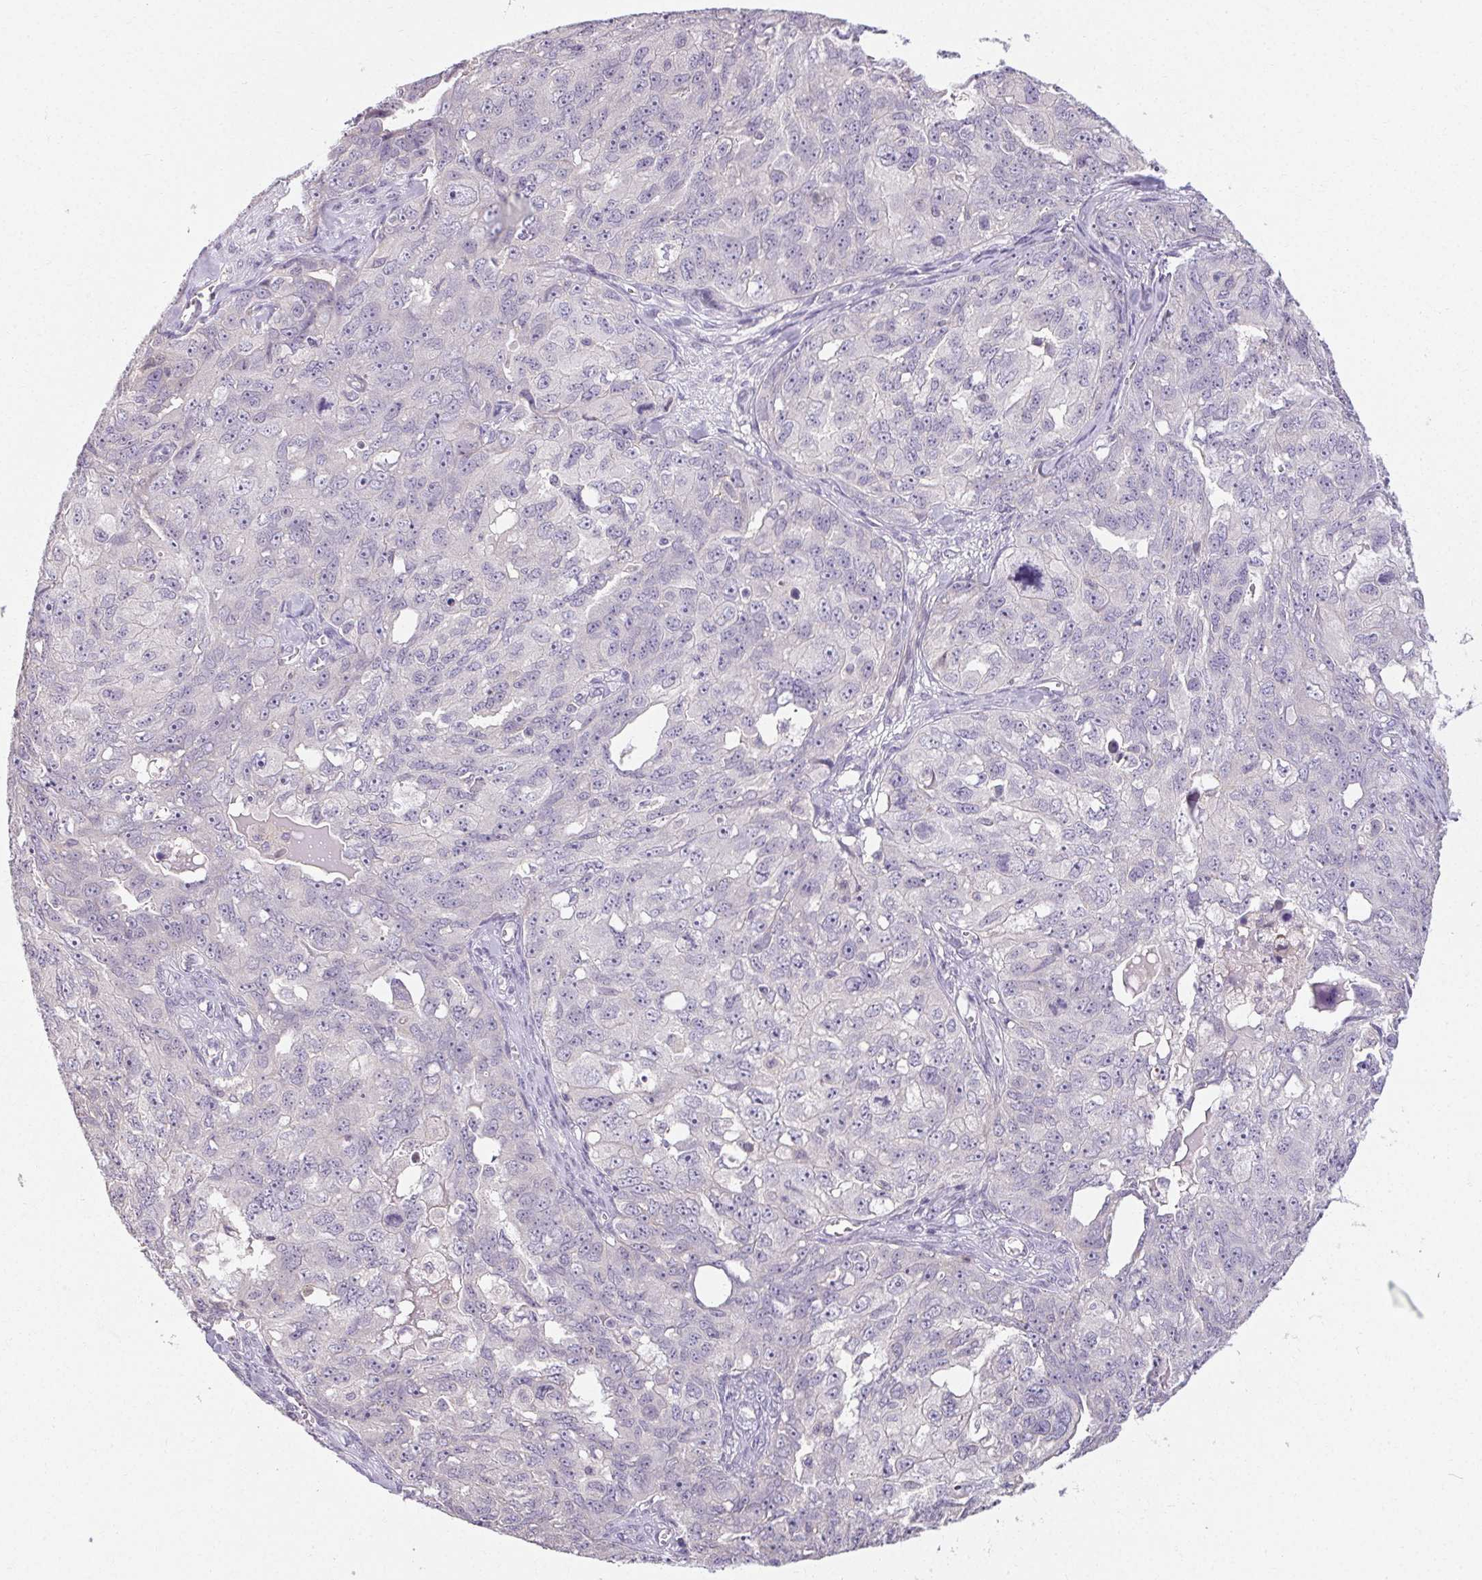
{"staining": {"intensity": "negative", "quantity": "none", "location": "none"}, "tissue": "ovarian cancer", "cell_type": "Tumor cells", "image_type": "cancer", "snomed": [{"axis": "morphology", "description": "Carcinoma, endometroid"}, {"axis": "topography", "description": "Ovary"}], "caption": "There is no significant expression in tumor cells of endometroid carcinoma (ovarian).", "gene": "TMEM52B", "patient": {"sex": "female", "age": 70}}